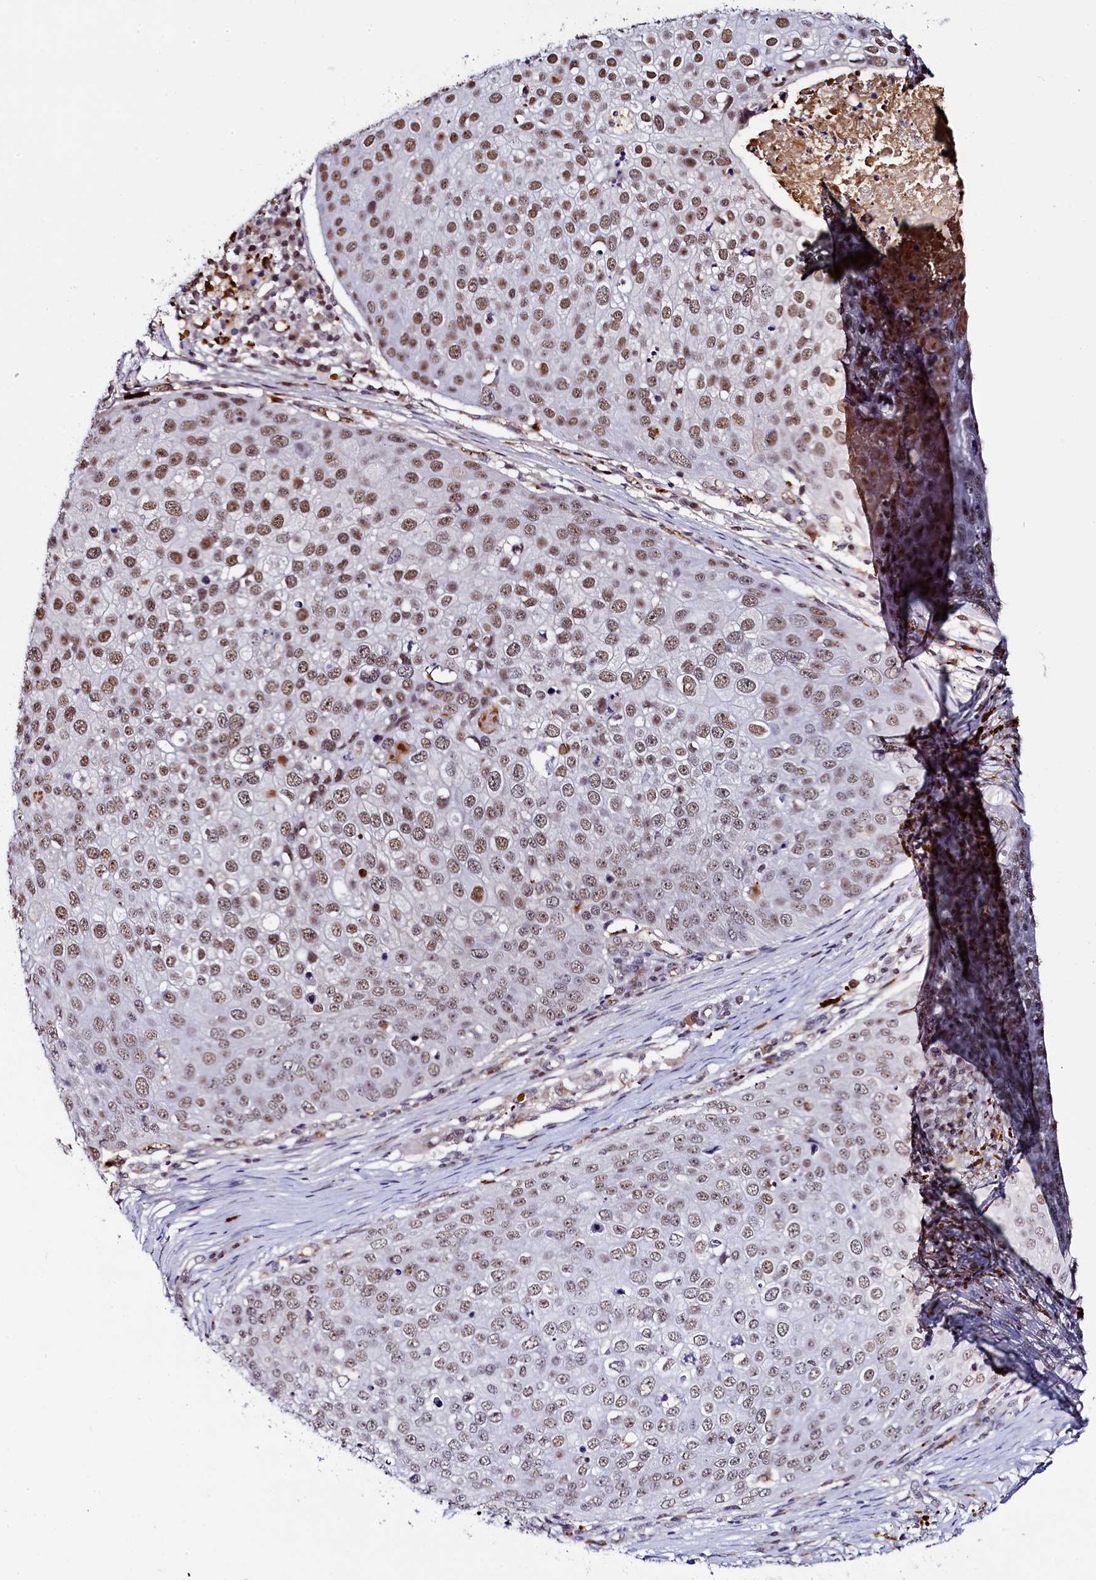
{"staining": {"intensity": "moderate", "quantity": ">75%", "location": "nuclear"}, "tissue": "skin cancer", "cell_type": "Tumor cells", "image_type": "cancer", "snomed": [{"axis": "morphology", "description": "Squamous cell carcinoma, NOS"}, {"axis": "topography", "description": "Skin"}], "caption": "Human skin squamous cell carcinoma stained for a protein (brown) shows moderate nuclear positive expression in about >75% of tumor cells.", "gene": "INTS14", "patient": {"sex": "male", "age": 71}}